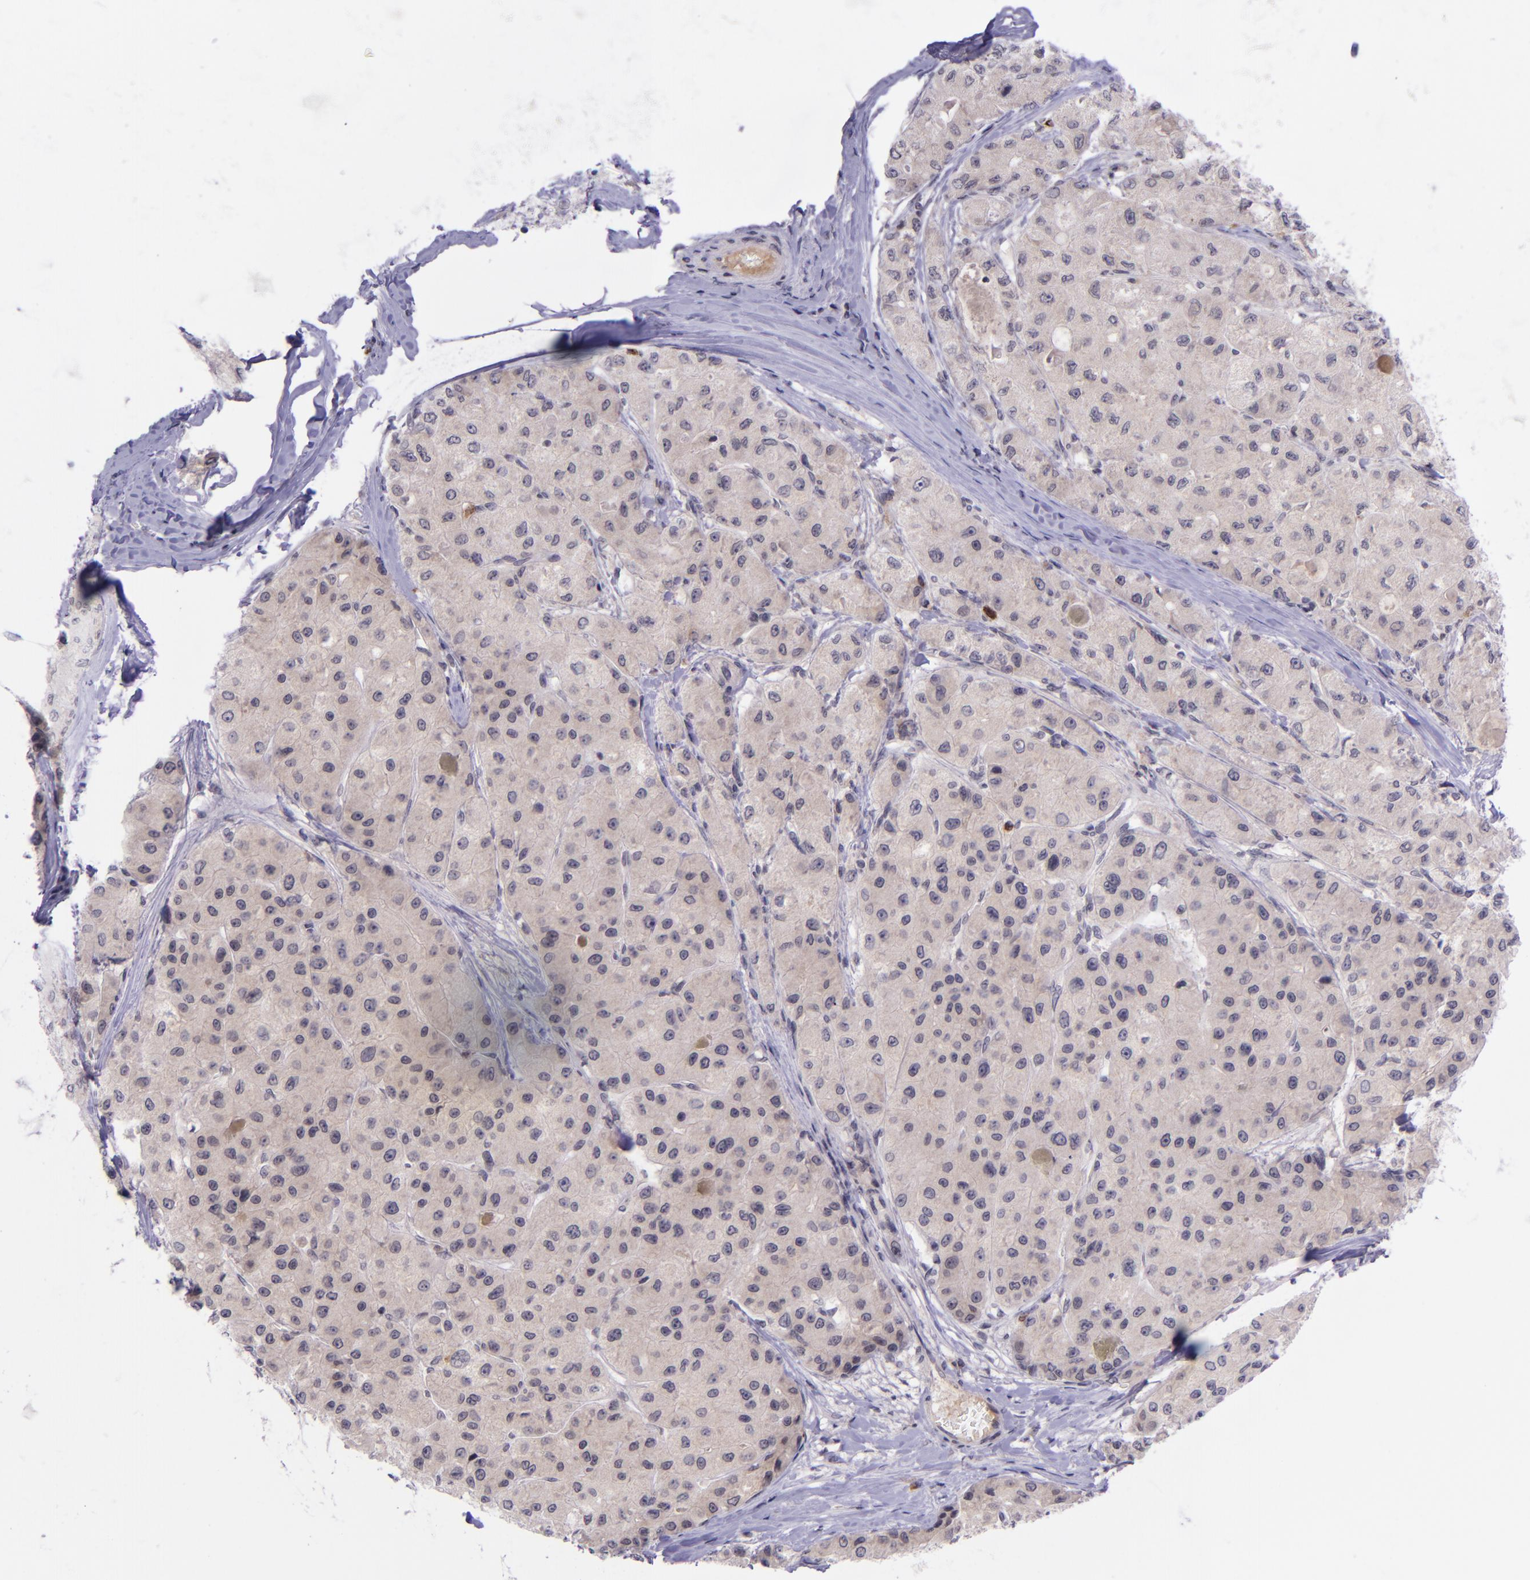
{"staining": {"intensity": "weak", "quantity": ">75%", "location": "cytoplasmic/membranous"}, "tissue": "liver cancer", "cell_type": "Tumor cells", "image_type": "cancer", "snomed": [{"axis": "morphology", "description": "Carcinoma, Hepatocellular, NOS"}, {"axis": "topography", "description": "Liver"}], "caption": "Brown immunohistochemical staining in human liver cancer exhibits weak cytoplasmic/membranous expression in approximately >75% of tumor cells.", "gene": "SELL", "patient": {"sex": "male", "age": 80}}